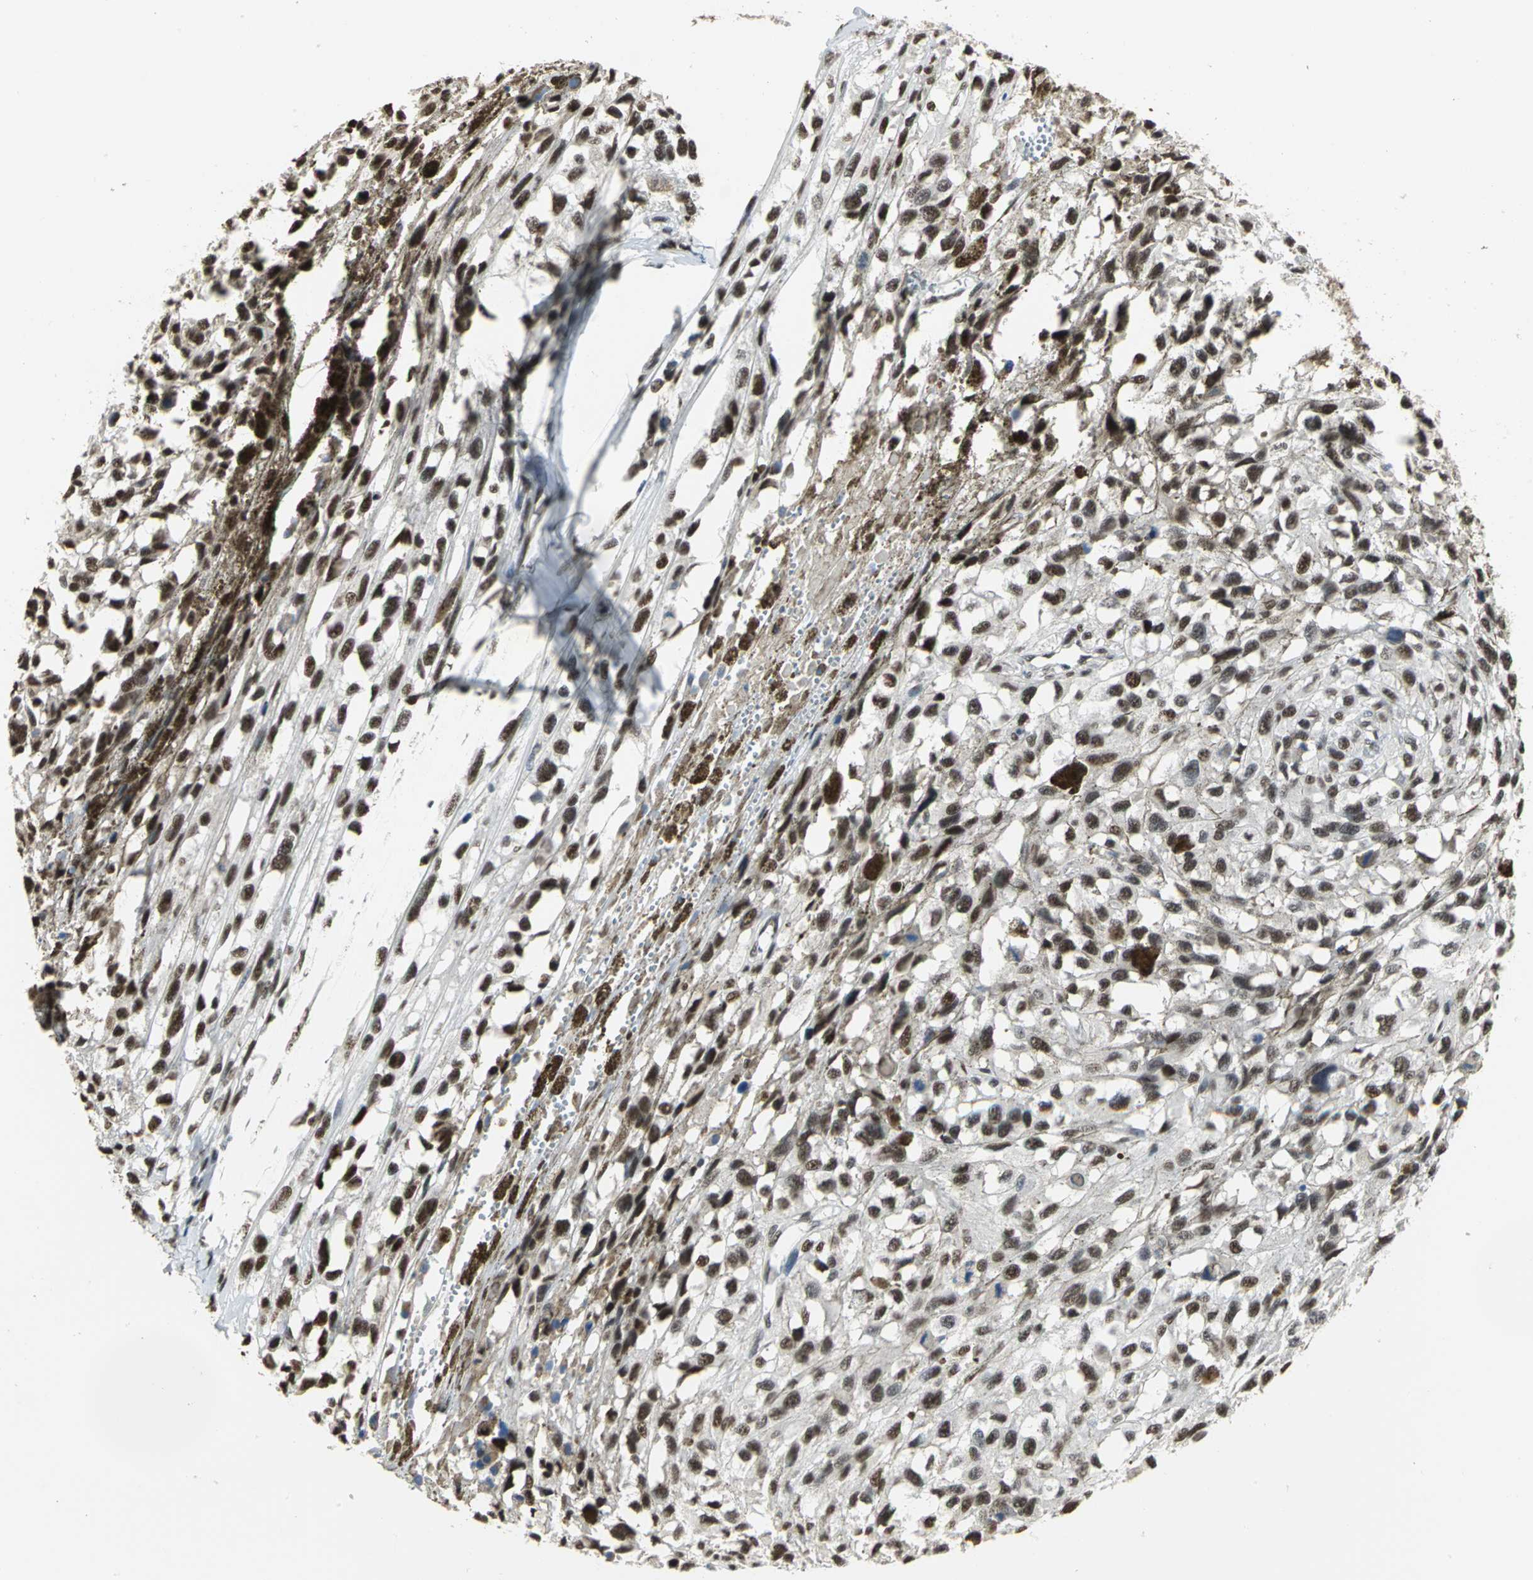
{"staining": {"intensity": "strong", "quantity": ">75%", "location": "nuclear"}, "tissue": "melanoma", "cell_type": "Tumor cells", "image_type": "cancer", "snomed": [{"axis": "morphology", "description": "Malignant melanoma, Metastatic site"}, {"axis": "topography", "description": "Lymph node"}], "caption": "DAB (3,3'-diaminobenzidine) immunohistochemical staining of human malignant melanoma (metastatic site) demonstrates strong nuclear protein staining in about >75% of tumor cells.", "gene": "CCDC88C", "patient": {"sex": "male", "age": 59}}